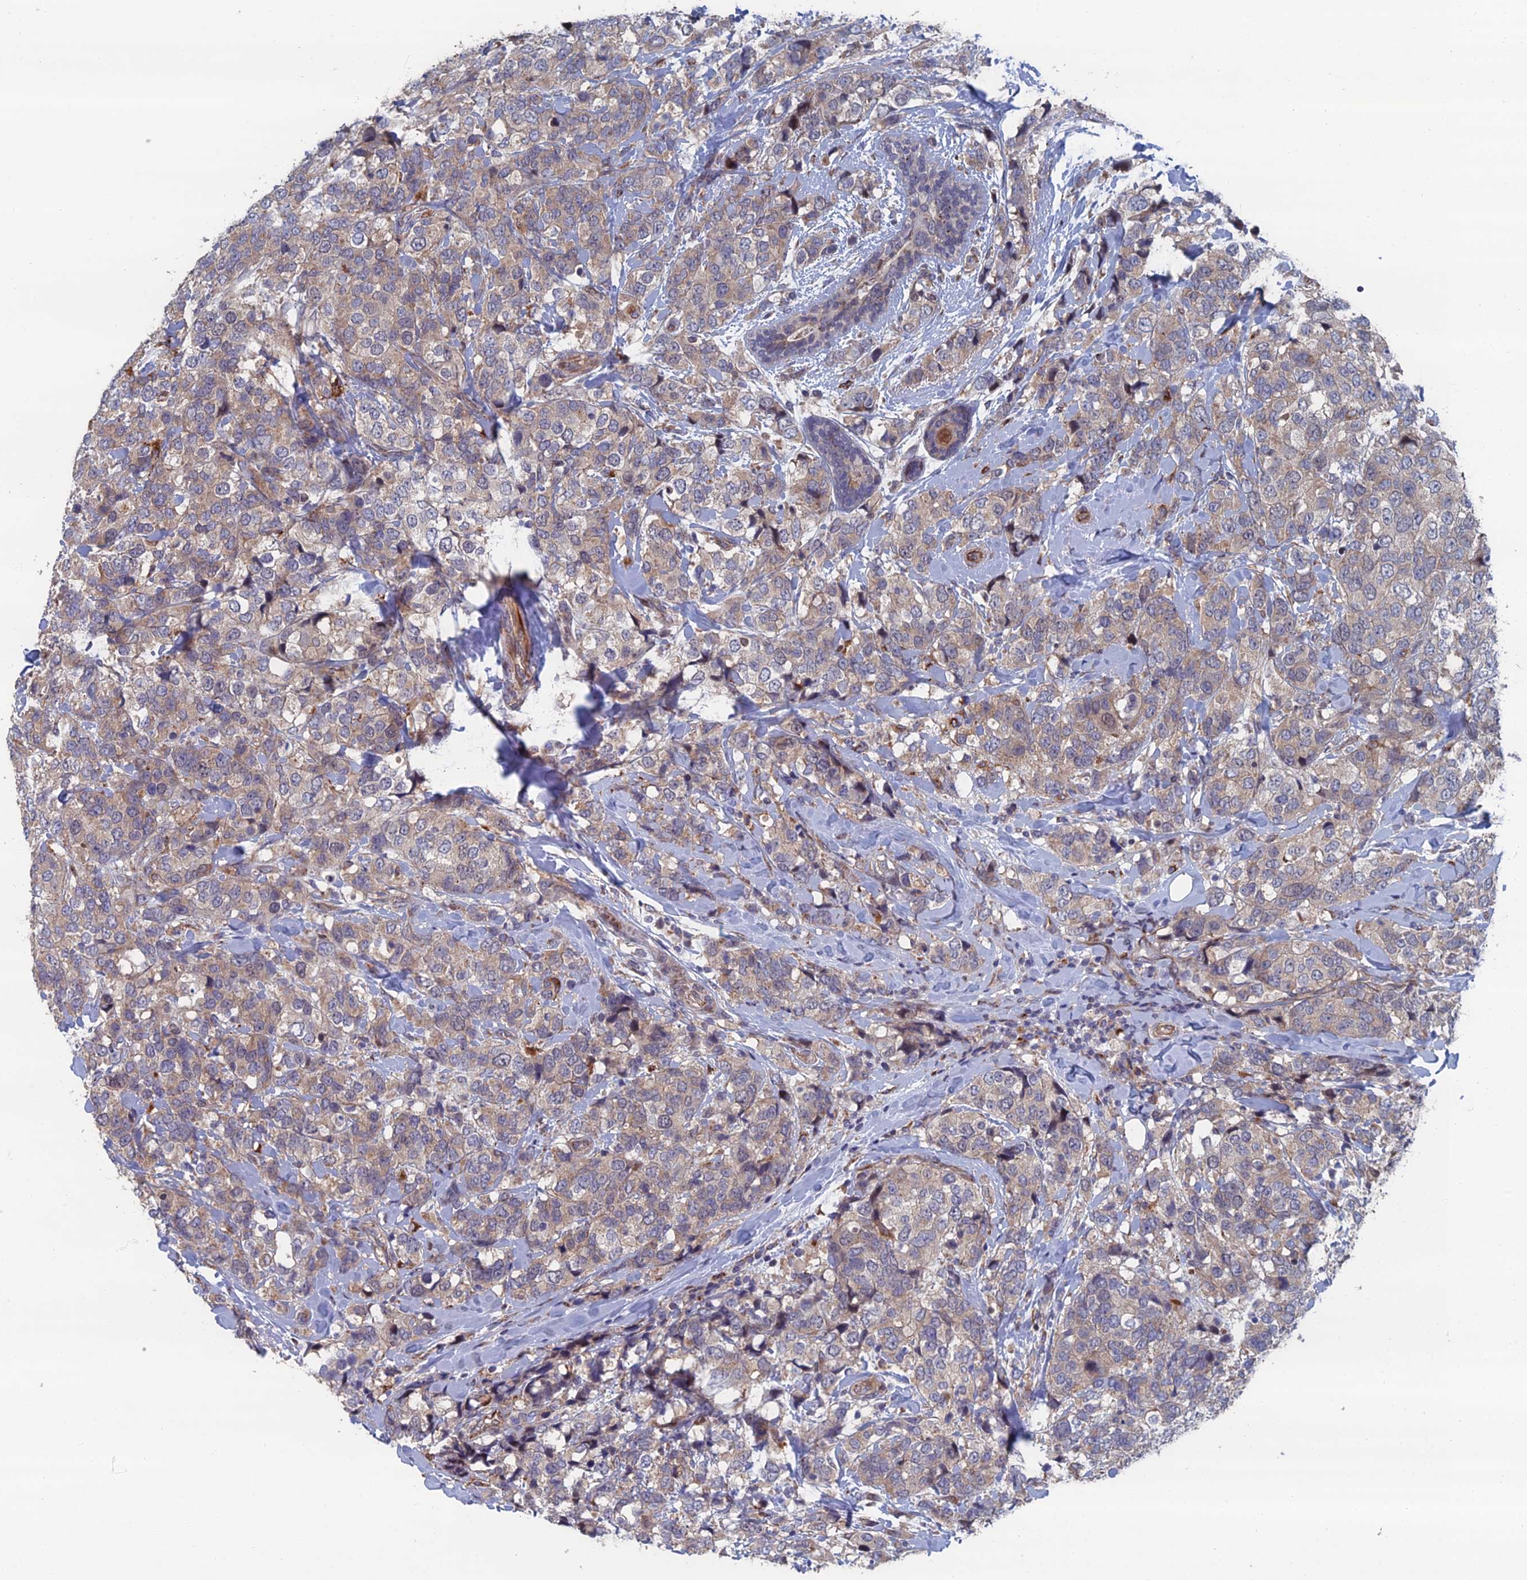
{"staining": {"intensity": "moderate", "quantity": "25%-75%", "location": "cytoplasmic/membranous"}, "tissue": "breast cancer", "cell_type": "Tumor cells", "image_type": "cancer", "snomed": [{"axis": "morphology", "description": "Lobular carcinoma"}, {"axis": "topography", "description": "Breast"}], "caption": "IHC (DAB) staining of human breast cancer (lobular carcinoma) demonstrates moderate cytoplasmic/membranous protein positivity in about 25%-75% of tumor cells.", "gene": "GTF2IRD1", "patient": {"sex": "female", "age": 59}}